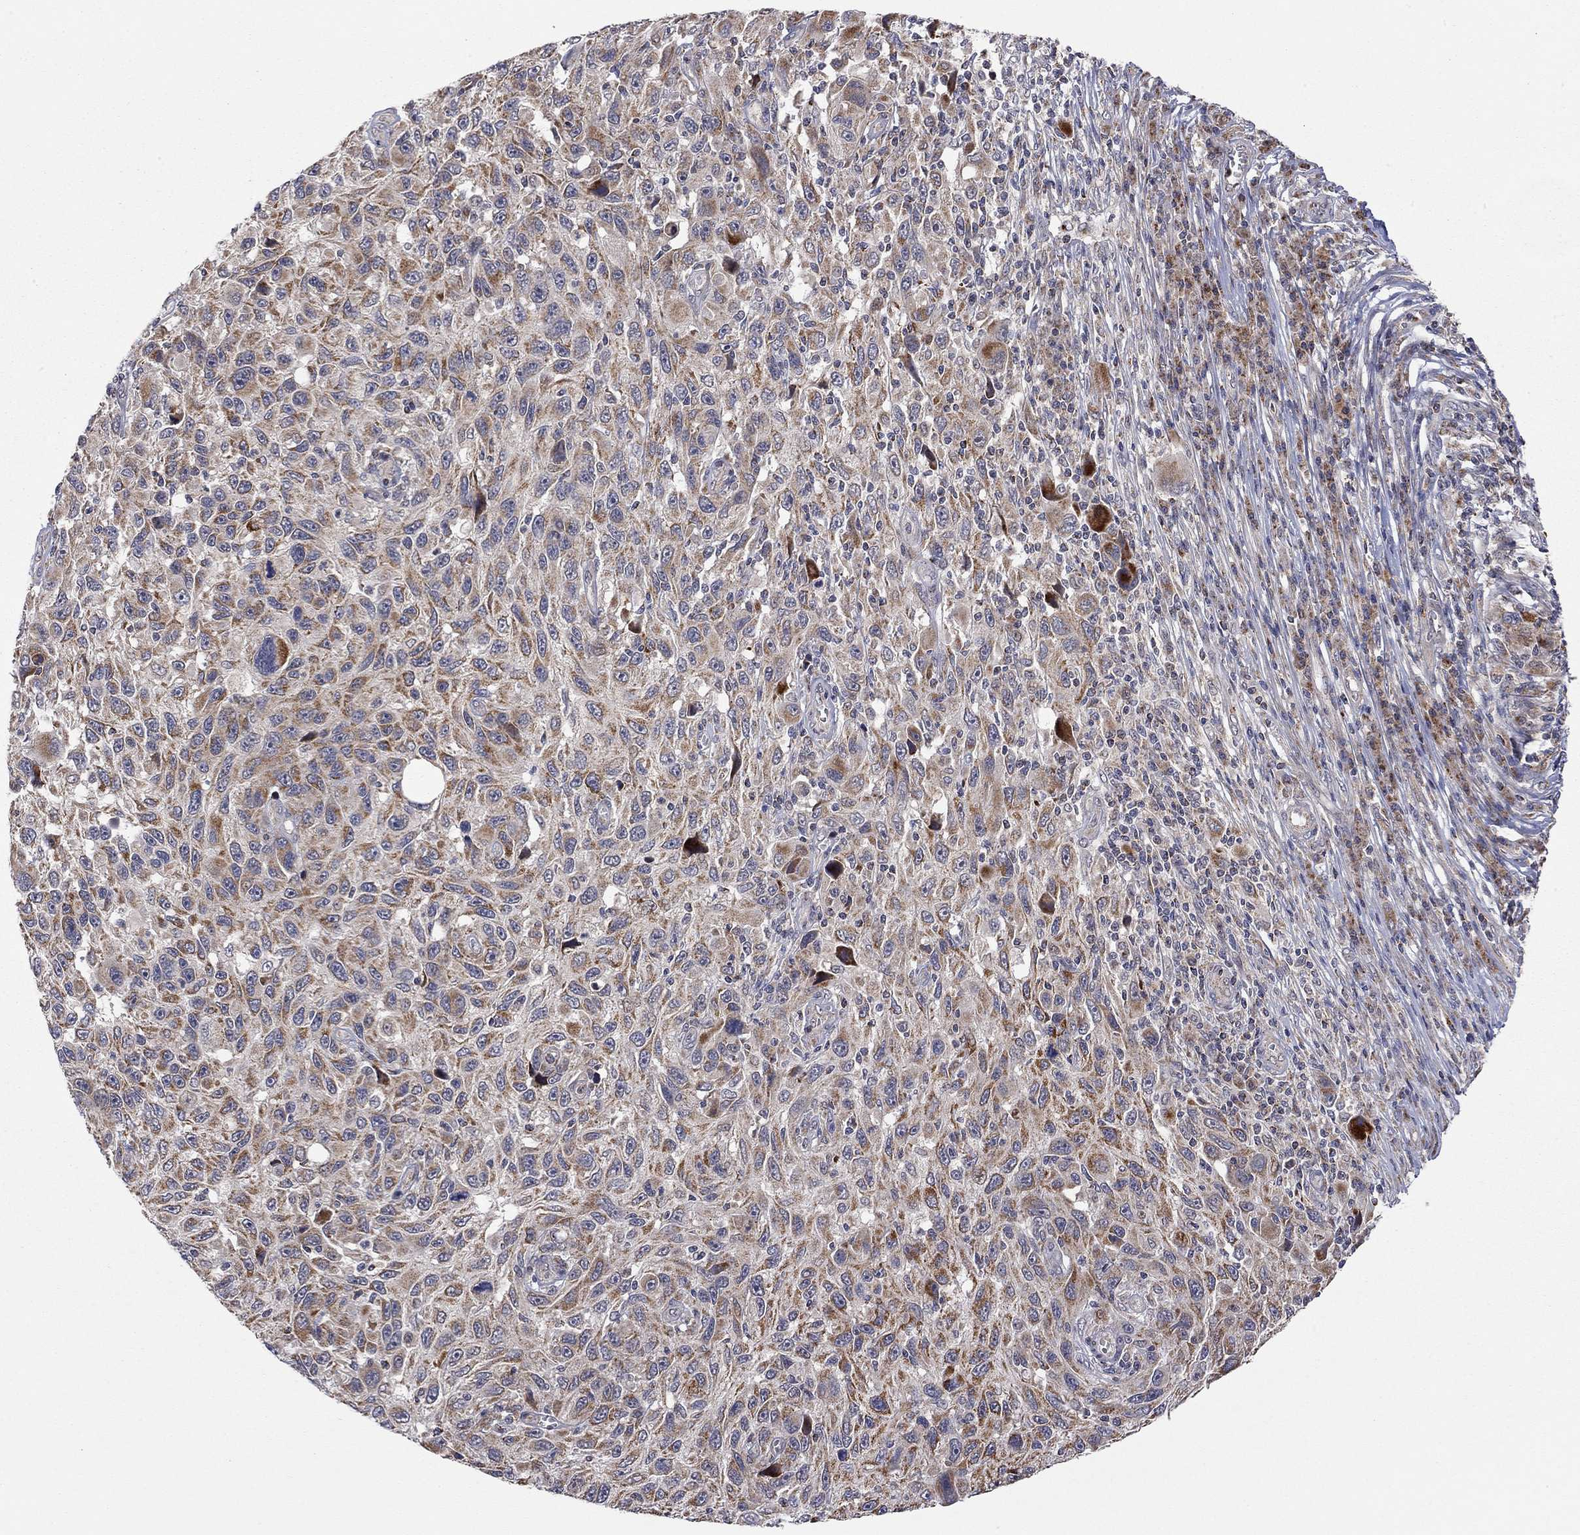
{"staining": {"intensity": "moderate", "quantity": "<25%", "location": "cytoplasmic/membranous"}, "tissue": "melanoma", "cell_type": "Tumor cells", "image_type": "cancer", "snomed": [{"axis": "morphology", "description": "Malignant melanoma, NOS"}, {"axis": "topography", "description": "Skin"}], "caption": "Immunohistochemistry image of neoplastic tissue: human melanoma stained using immunohistochemistry (IHC) demonstrates low levels of moderate protein expression localized specifically in the cytoplasmic/membranous of tumor cells, appearing as a cytoplasmic/membranous brown color.", "gene": "IDS", "patient": {"sex": "male", "age": 53}}